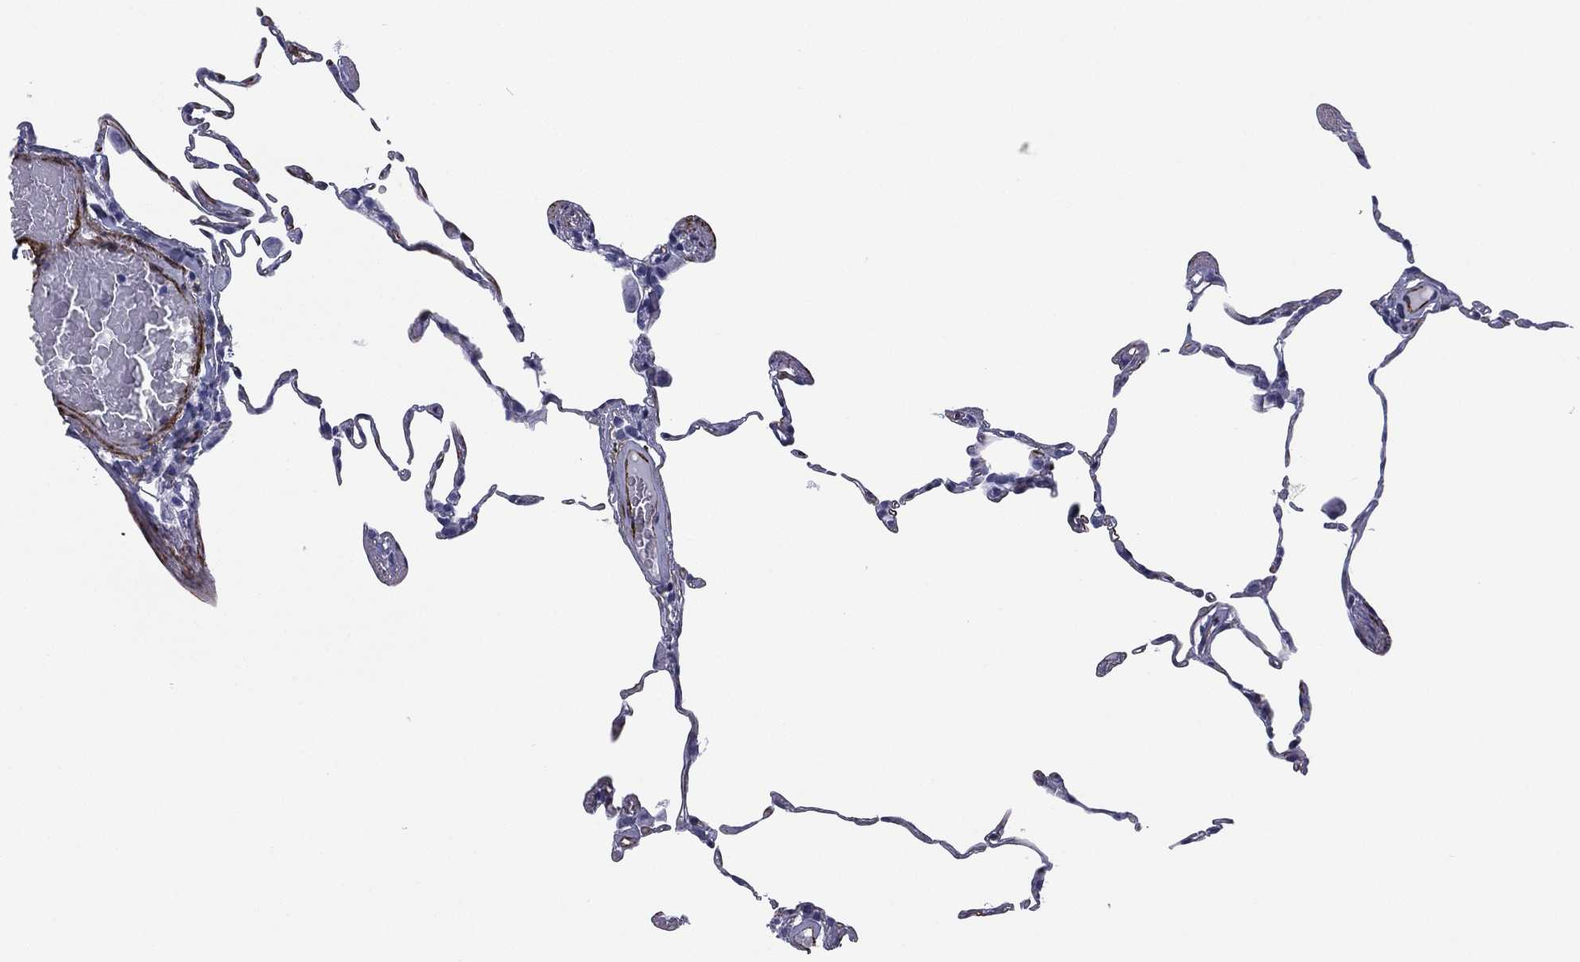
{"staining": {"intensity": "negative", "quantity": "none", "location": "none"}, "tissue": "lung", "cell_type": "Alveolar cells", "image_type": "normal", "snomed": [{"axis": "morphology", "description": "Normal tissue, NOS"}, {"axis": "topography", "description": "Lung"}], "caption": "This is an IHC image of unremarkable human lung. There is no positivity in alveolar cells.", "gene": "CAVIN3", "patient": {"sex": "female", "age": 57}}